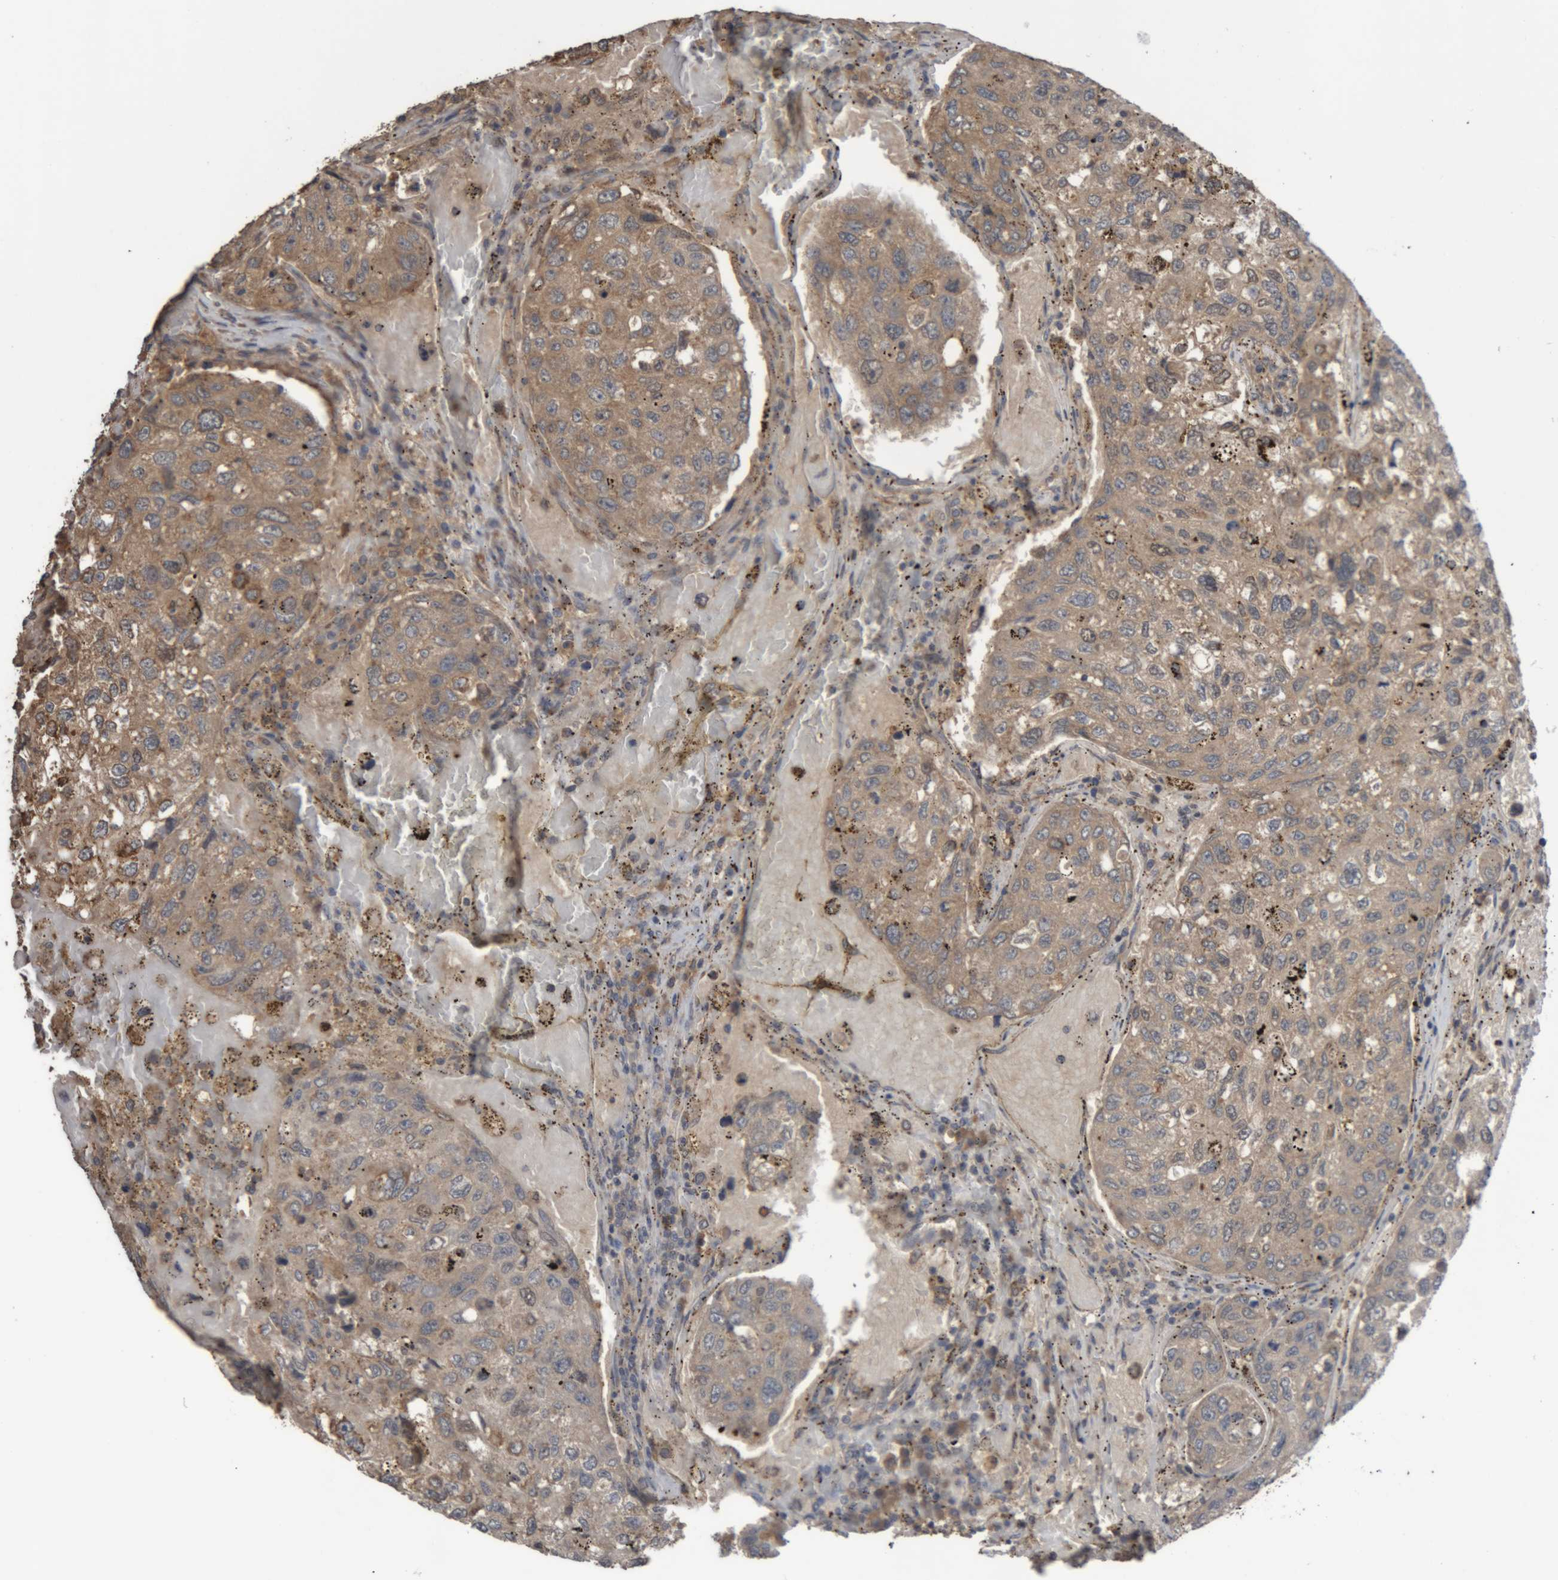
{"staining": {"intensity": "weak", "quantity": "25%-75%", "location": "cytoplasmic/membranous"}, "tissue": "urothelial cancer", "cell_type": "Tumor cells", "image_type": "cancer", "snomed": [{"axis": "morphology", "description": "Urothelial carcinoma, High grade"}, {"axis": "topography", "description": "Lymph node"}, {"axis": "topography", "description": "Urinary bladder"}], "caption": "High-power microscopy captured an immunohistochemistry photomicrograph of urothelial carcinoma (high-grade), revealing weak cytoplasmic/membranous positivity in about 25%-75% of tumor cells.", "gene": "TMED7", "patient": {"sex": "male", "age": 51}}